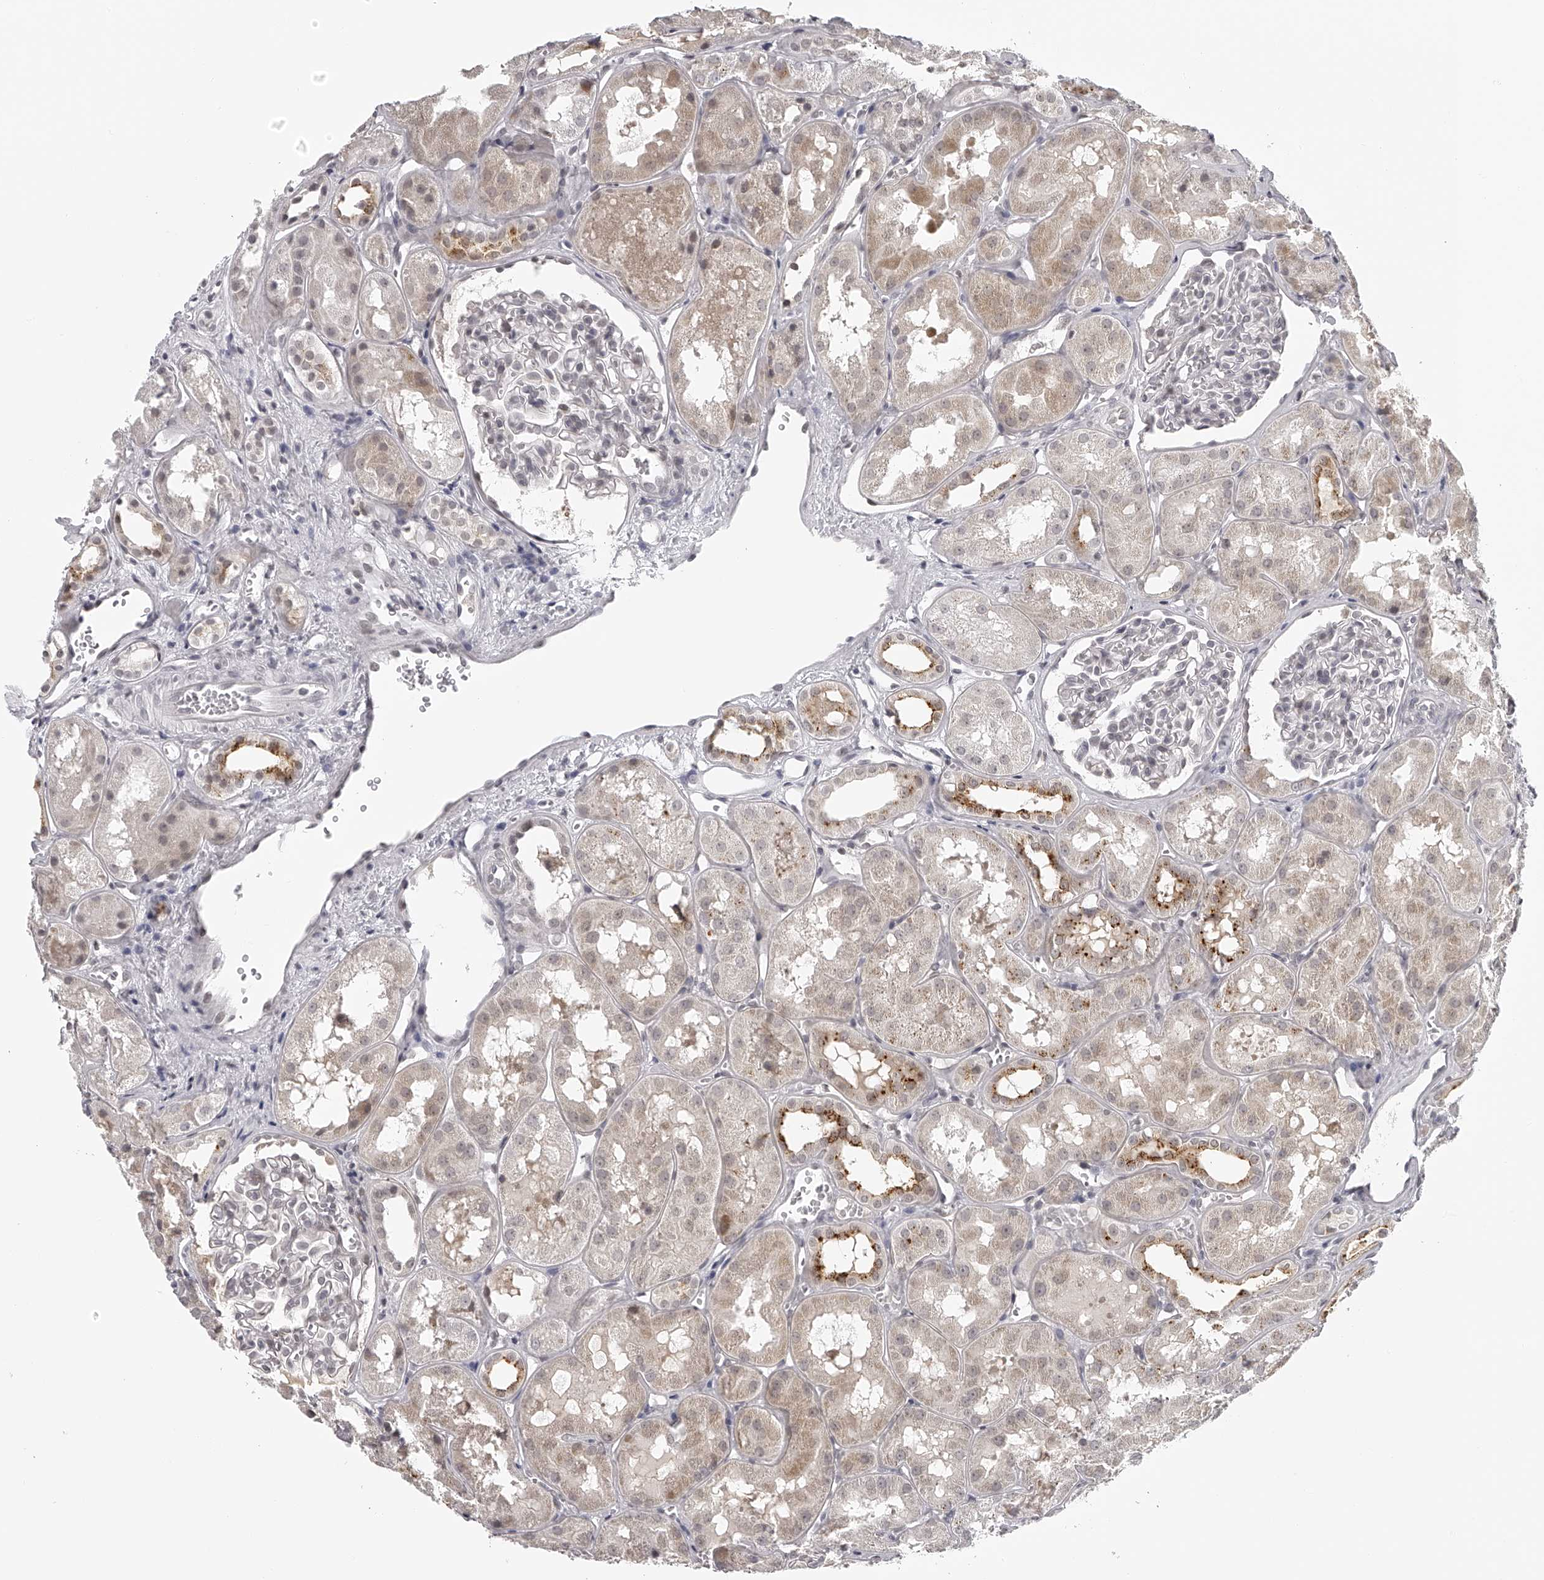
{"staining": {"intensity": "negative", "quantity": "none", "location": "none"}, "tissue": "kidney", "cell_type": "Cells in glomeruli", "image_type": "normal", "snomed": [{"axis": "morphology", "description": "Normal tissue, NOS"}, {"axis": "topography", "description": "Kidney"}], "caption": "DAB immunohistochemical staining of normal human kidney shows no significant positivity in cells in glomeruli. (IHC, brightfield microscopy, high magnification).", "gene": "RNF220", "patient": {"sex": "male", "age": 16}}